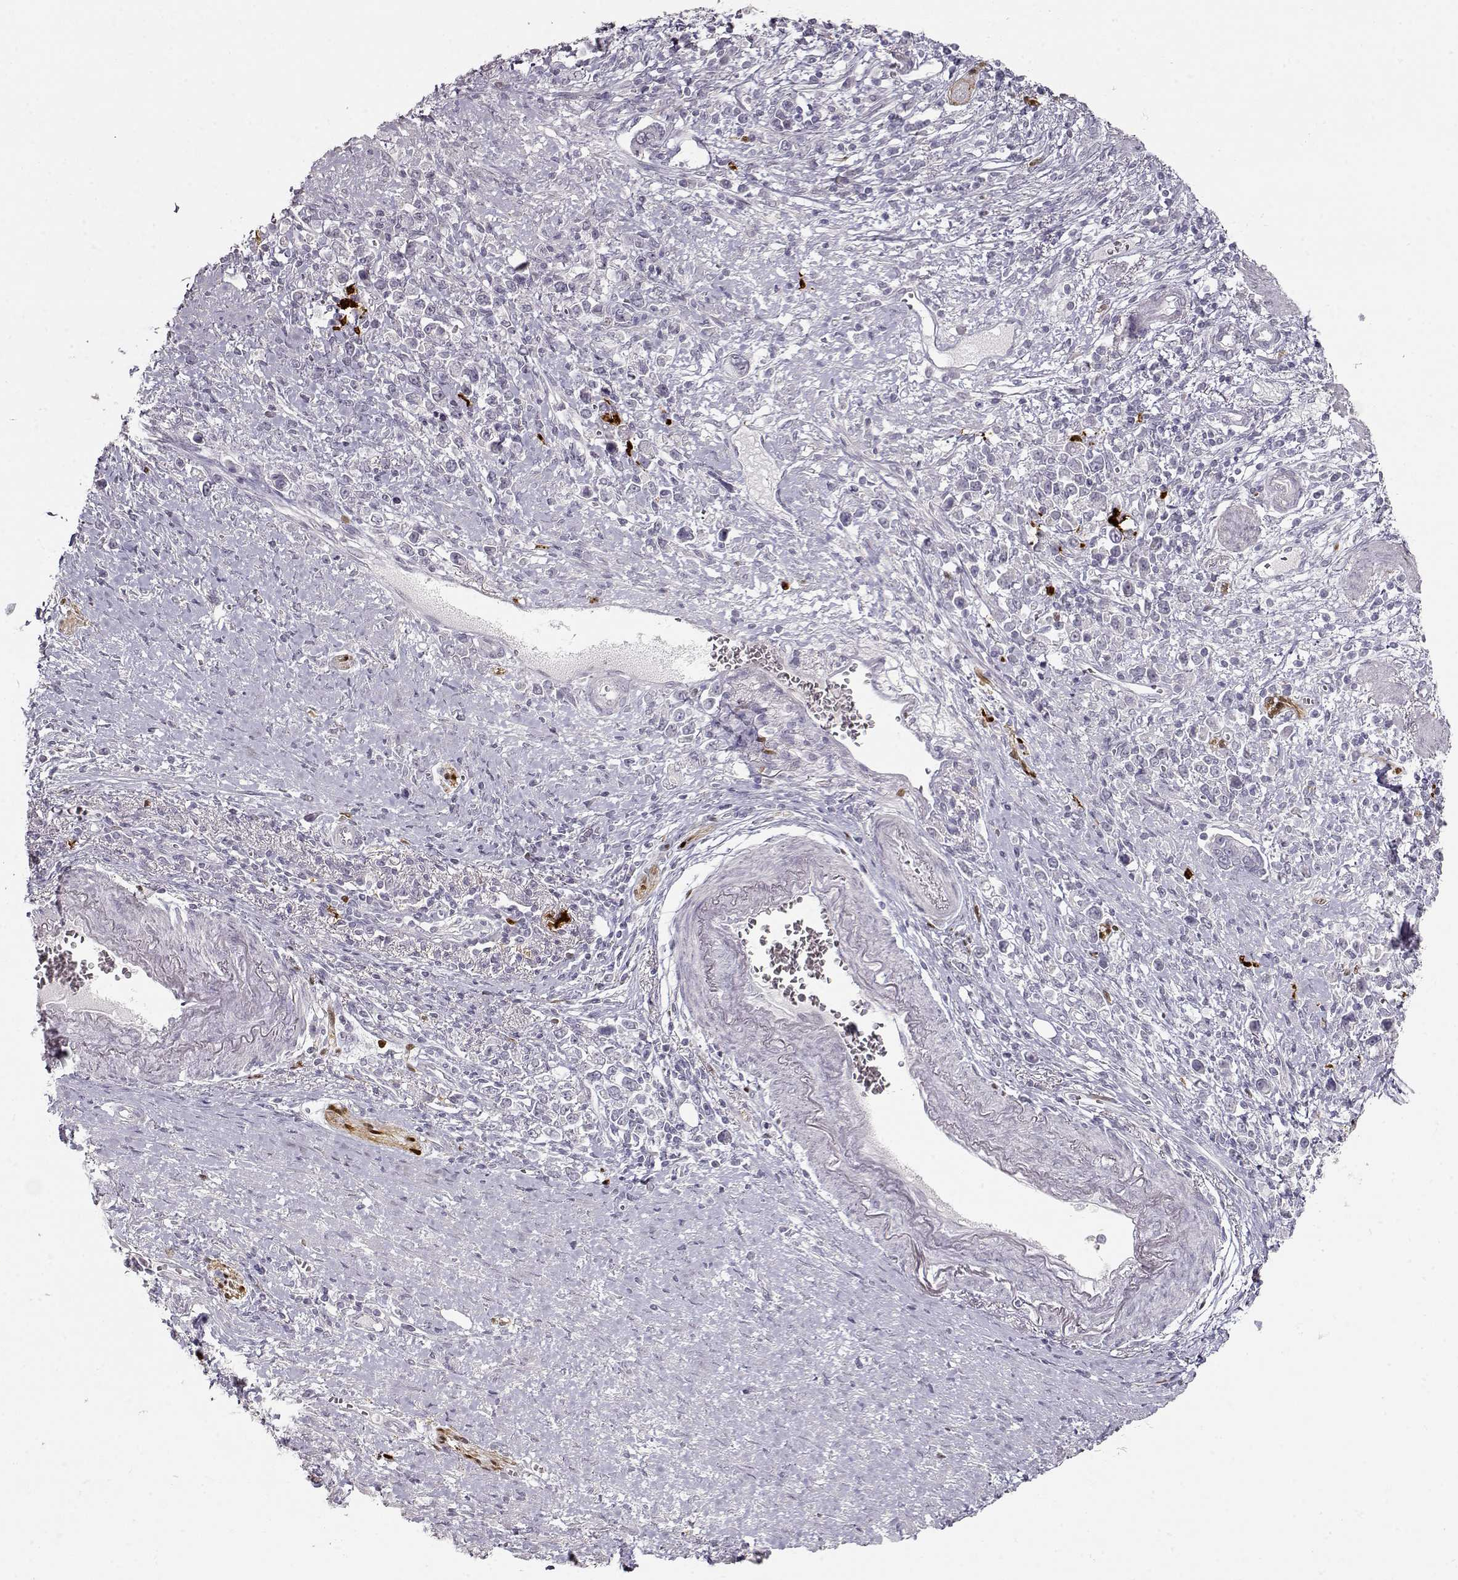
{"staining": {"intensity": "negative", "quantity": "none", "location": "none"}, "tissue": "stomach cancer", "cell_type": "Tumor cells", "image_type": "cancer", "snomed": [{"axis": "morphology", "description": "Adenocarcinoma, NOS"}, {"axis": "topography", "description": "Stomach"}], "caption": "High magnification brightfield microscopy of stomach adenocarcinoma stained with DAB (brown) and counterstained with hematoxylin (blue): tumor cells show no significant positivity.", "gene": "S100B", "patient": {"sex": "male", "age": 63}}